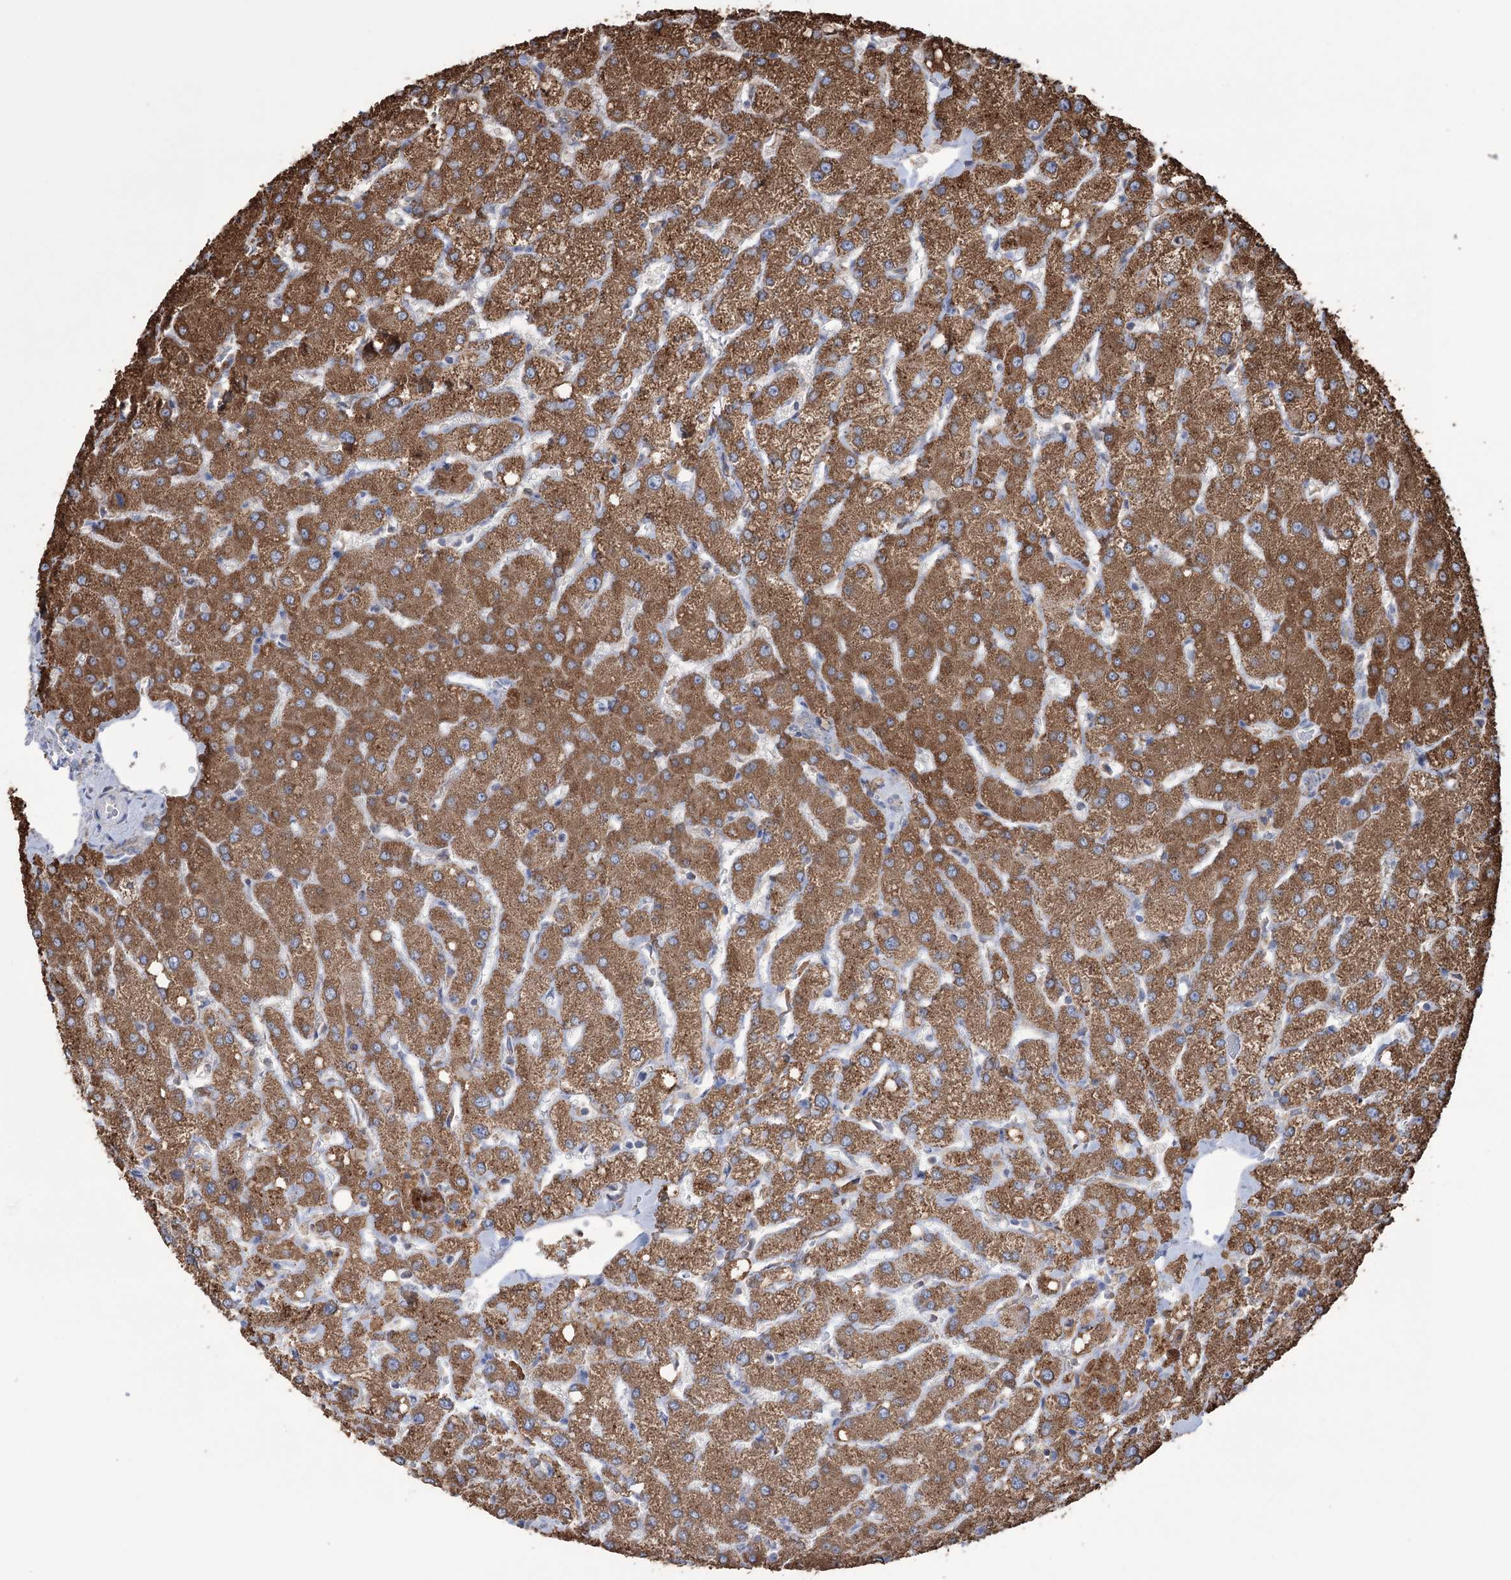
{"staining": {"intensity": "weak", "quantity": "25%-75%", "location": "cytoplasmic/membranous"}, "tissue": "liver", "cell_type": "Cholangiocytes", "image_type": "normal", "snomed": [{"axis": "morphology", "description": "Normal tissue, NOS"}, {"axis": "topography", "description": "Liver"}], "caption": "Immunohistochemistry (DAB) staining of normal liver reveals weak cytoplasmic/membranous protein staining in about 25%-75% of cholangiocytes.", "gene": "TRIM71", "patient": {"sex": "female", "age": 54}}